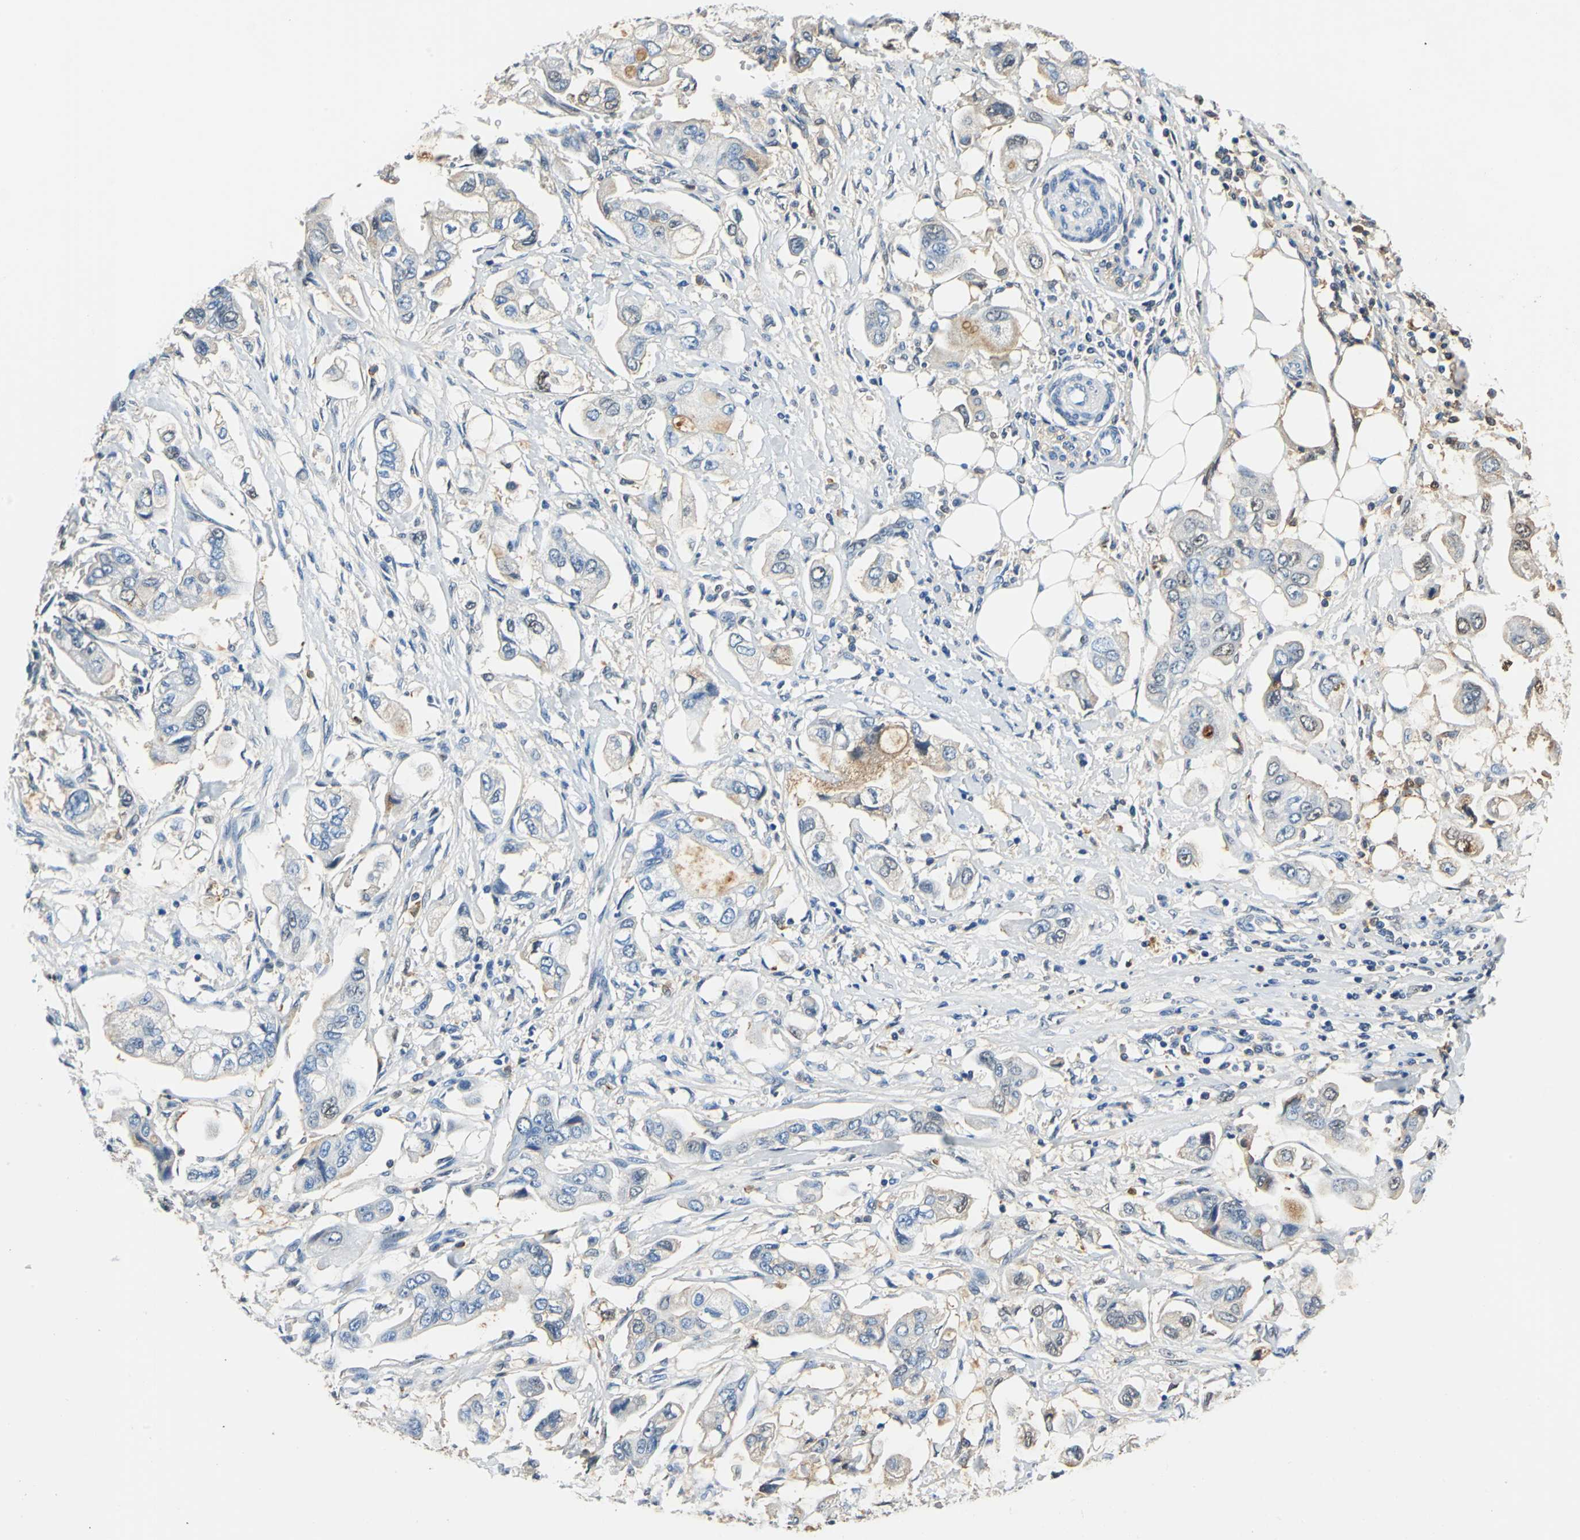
{"staining": {"intensity": "weak", "quantity": "<25%", "location": "cytoplasmic/membranous"}, "tissue": "stomach cancer", "cell_type": "Tumor cells", "image_type": "cancer", "snomed": [{"axis": "morphology", "description": "Adenocarcinoma, NOS"}, {"axis": "topography", "description": "Stomach"}], "caption": "Tumor cells show no significant protein staining in stomach cancer (adenocarcinoma). (Stains: DAB immunohistochemistry with hematoxylin counter stain, Microscopy: brightfield microscopy at high magnification).", "gene": "ALB", "patient": {"sex": "male", "age": 62}}